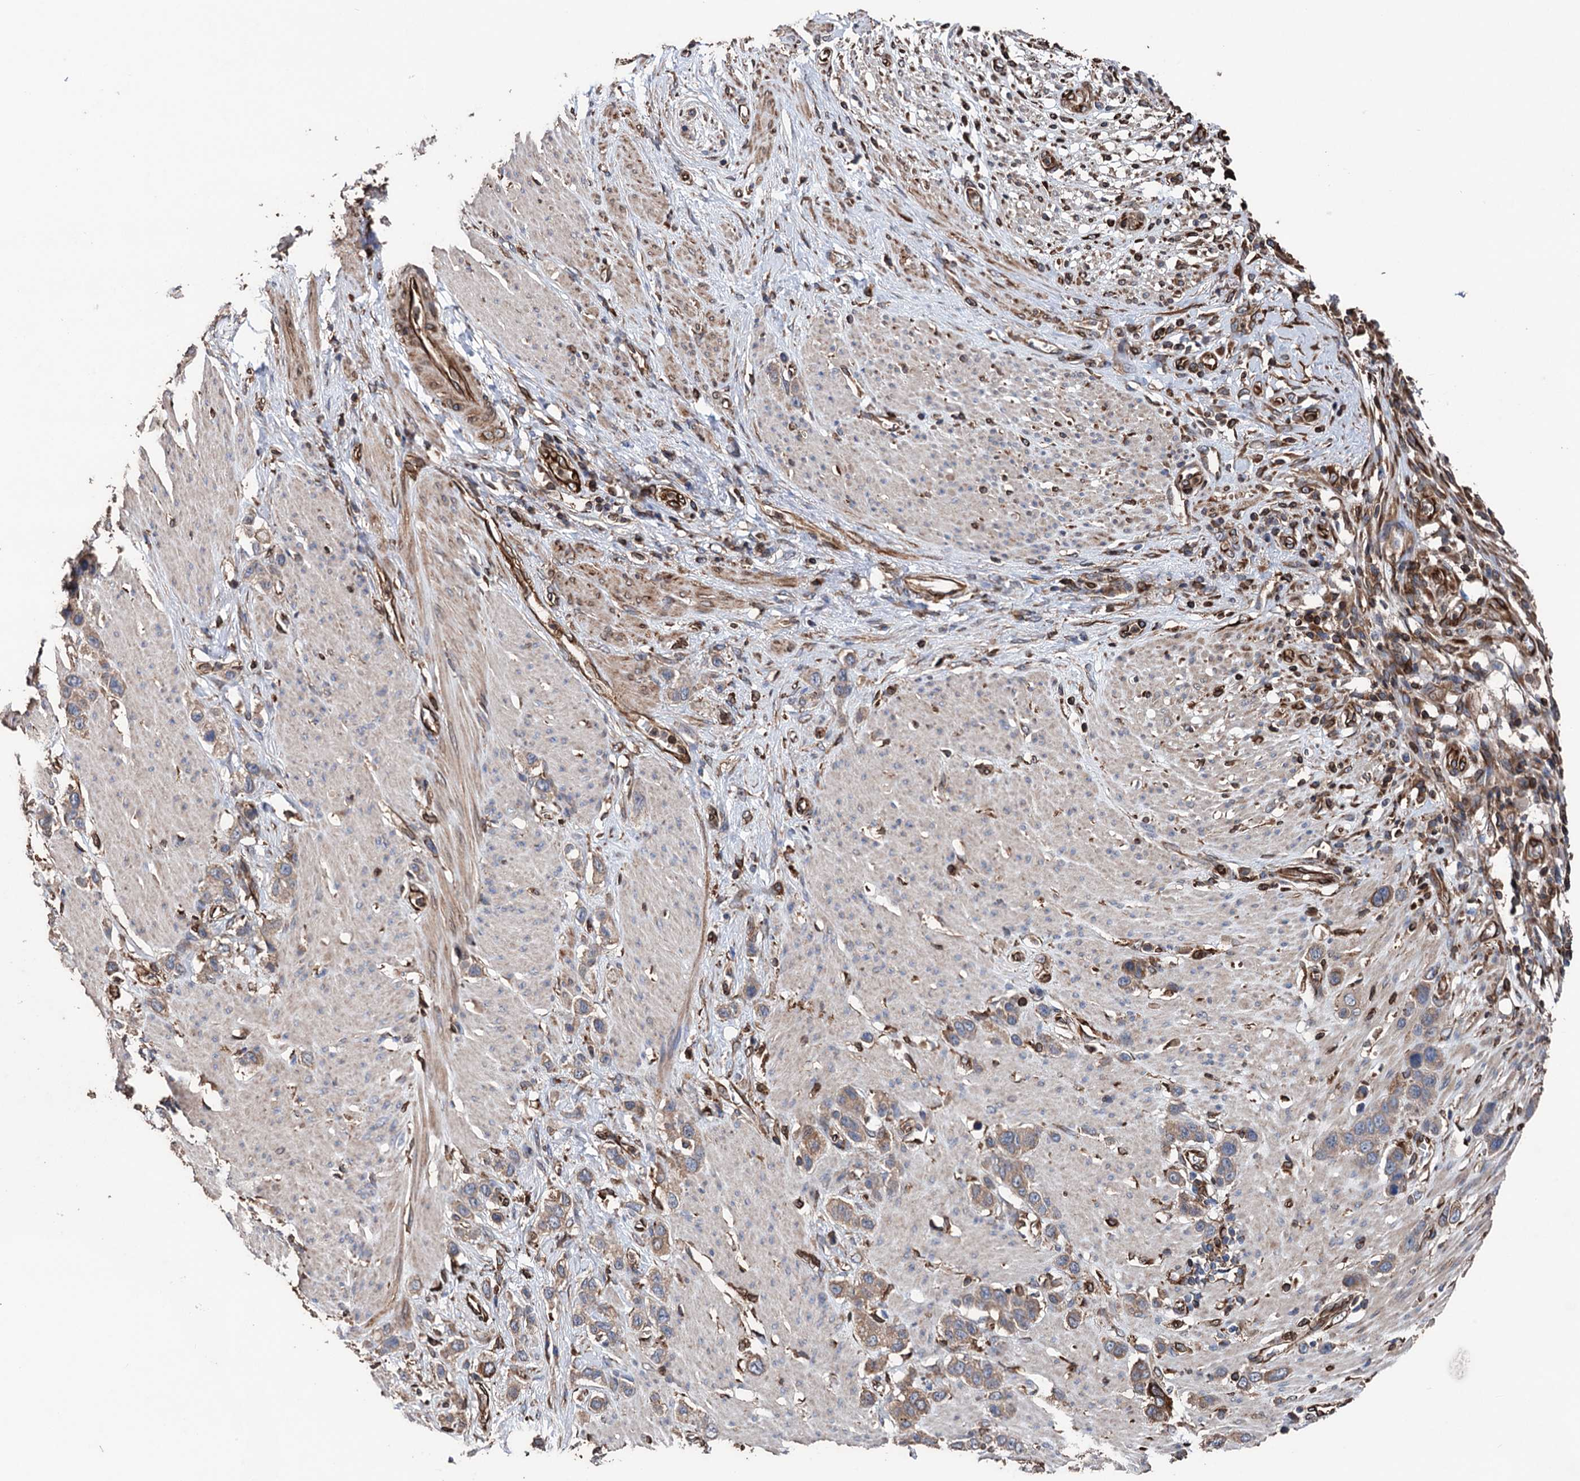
{"staining": {"intensity": "moderate", "quantity": ">75%", "location": "cytoplasmic/membranous"}, "tissue": "stomach cancer", "cell_type": "Tumor cells", "image_type": "cancer", "snomed": [{"axis": "morphology", "description": "Adenocarcinoma, NOS"}, {"axis": "morphology", "description": "Adenocarcinoma, High grade"}, {"axis": "topography", "description": "Stomach, upper"}, {"axis": "topography", "description": "Stomach, lower"}], "caption": "Human stomach cancer stained with a brown dye shows moderate cytoplasmic/membranous positive positivity in approximately >75% of tumor cells.", "gene": "STING1", "patient": {"sex": "female", "age": 65}}